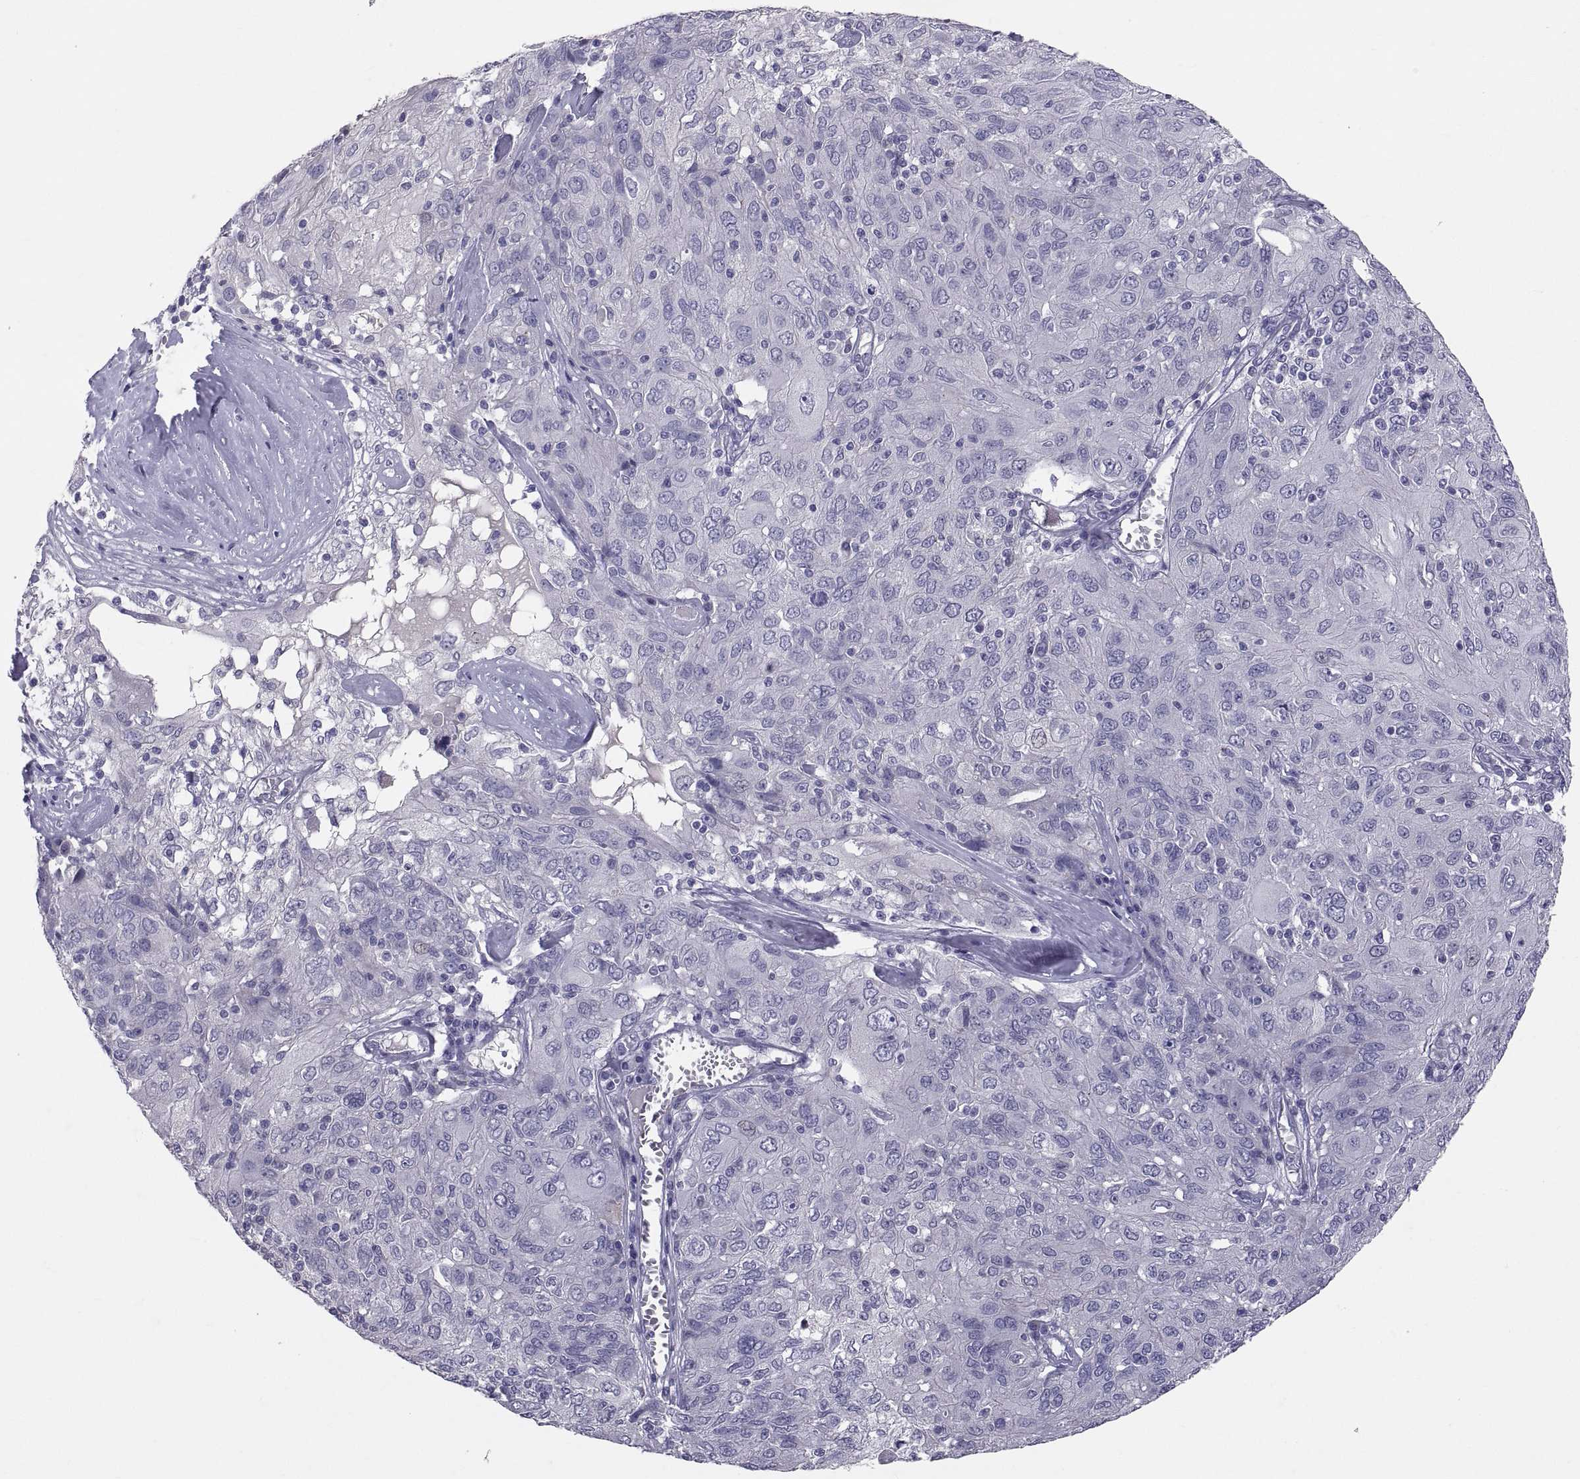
{"staining": {"intensity": "negative", "quantity": "none", "location": "none"}, "tissue": "ovarian cancer", "cell_type": "Tumor cells", "image_type": "cancer", "snomed": [{"axis": "morphology", "description": "Carcinoma, endometroid"}, {"axis": "topography", "description": "Ovary"}], "caption": "This is a micrograph of immunohistochemistry staining of ovarian endometroid carcinoma, which shows no staining in tumor cells.", "gene": "PTN", "patient": {"sex": "female", "age": 50}}